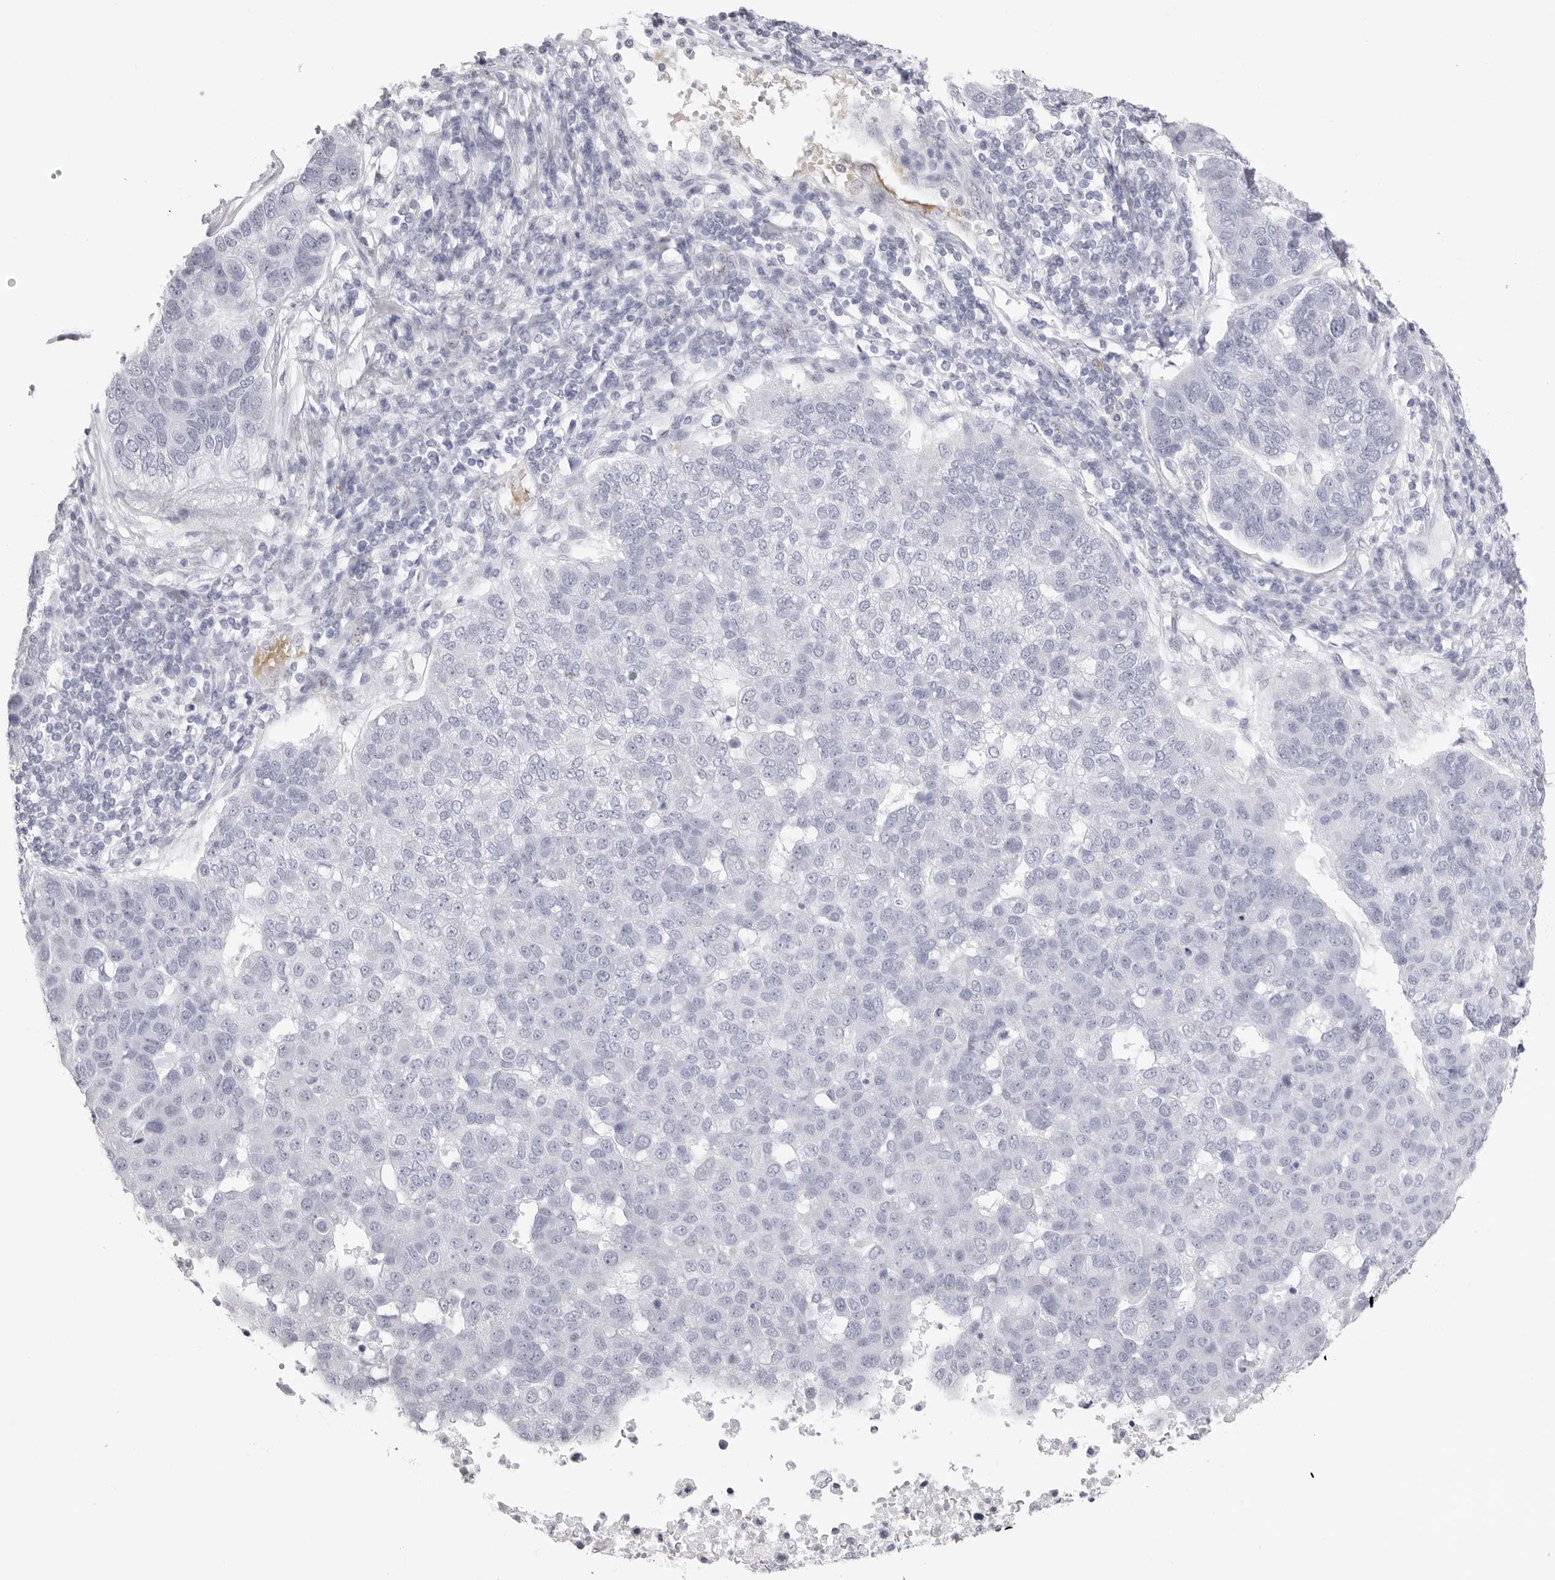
{"staining": {"intensity": "negative", "quantity": "none", "location": "none"}, "tissue": "pancreatic cancer", "cell_type": "Tumor cells", "image_type": "cancer", "snomed": [{"axis": "morphology", "description": "Adenocarcinoma, NOS"}, {"axis": "topography", "description": "Pancreas"}], "caption": "Micrograph shows no significant protein expression in tumor cells of pancreatic cancer (adenocarcinoma). (Immunohistochemistry (ihc), brightfield microscopy, high magnification).", "gene": "TSSK1B", "patient": {"sex": "female", "age": 61}}